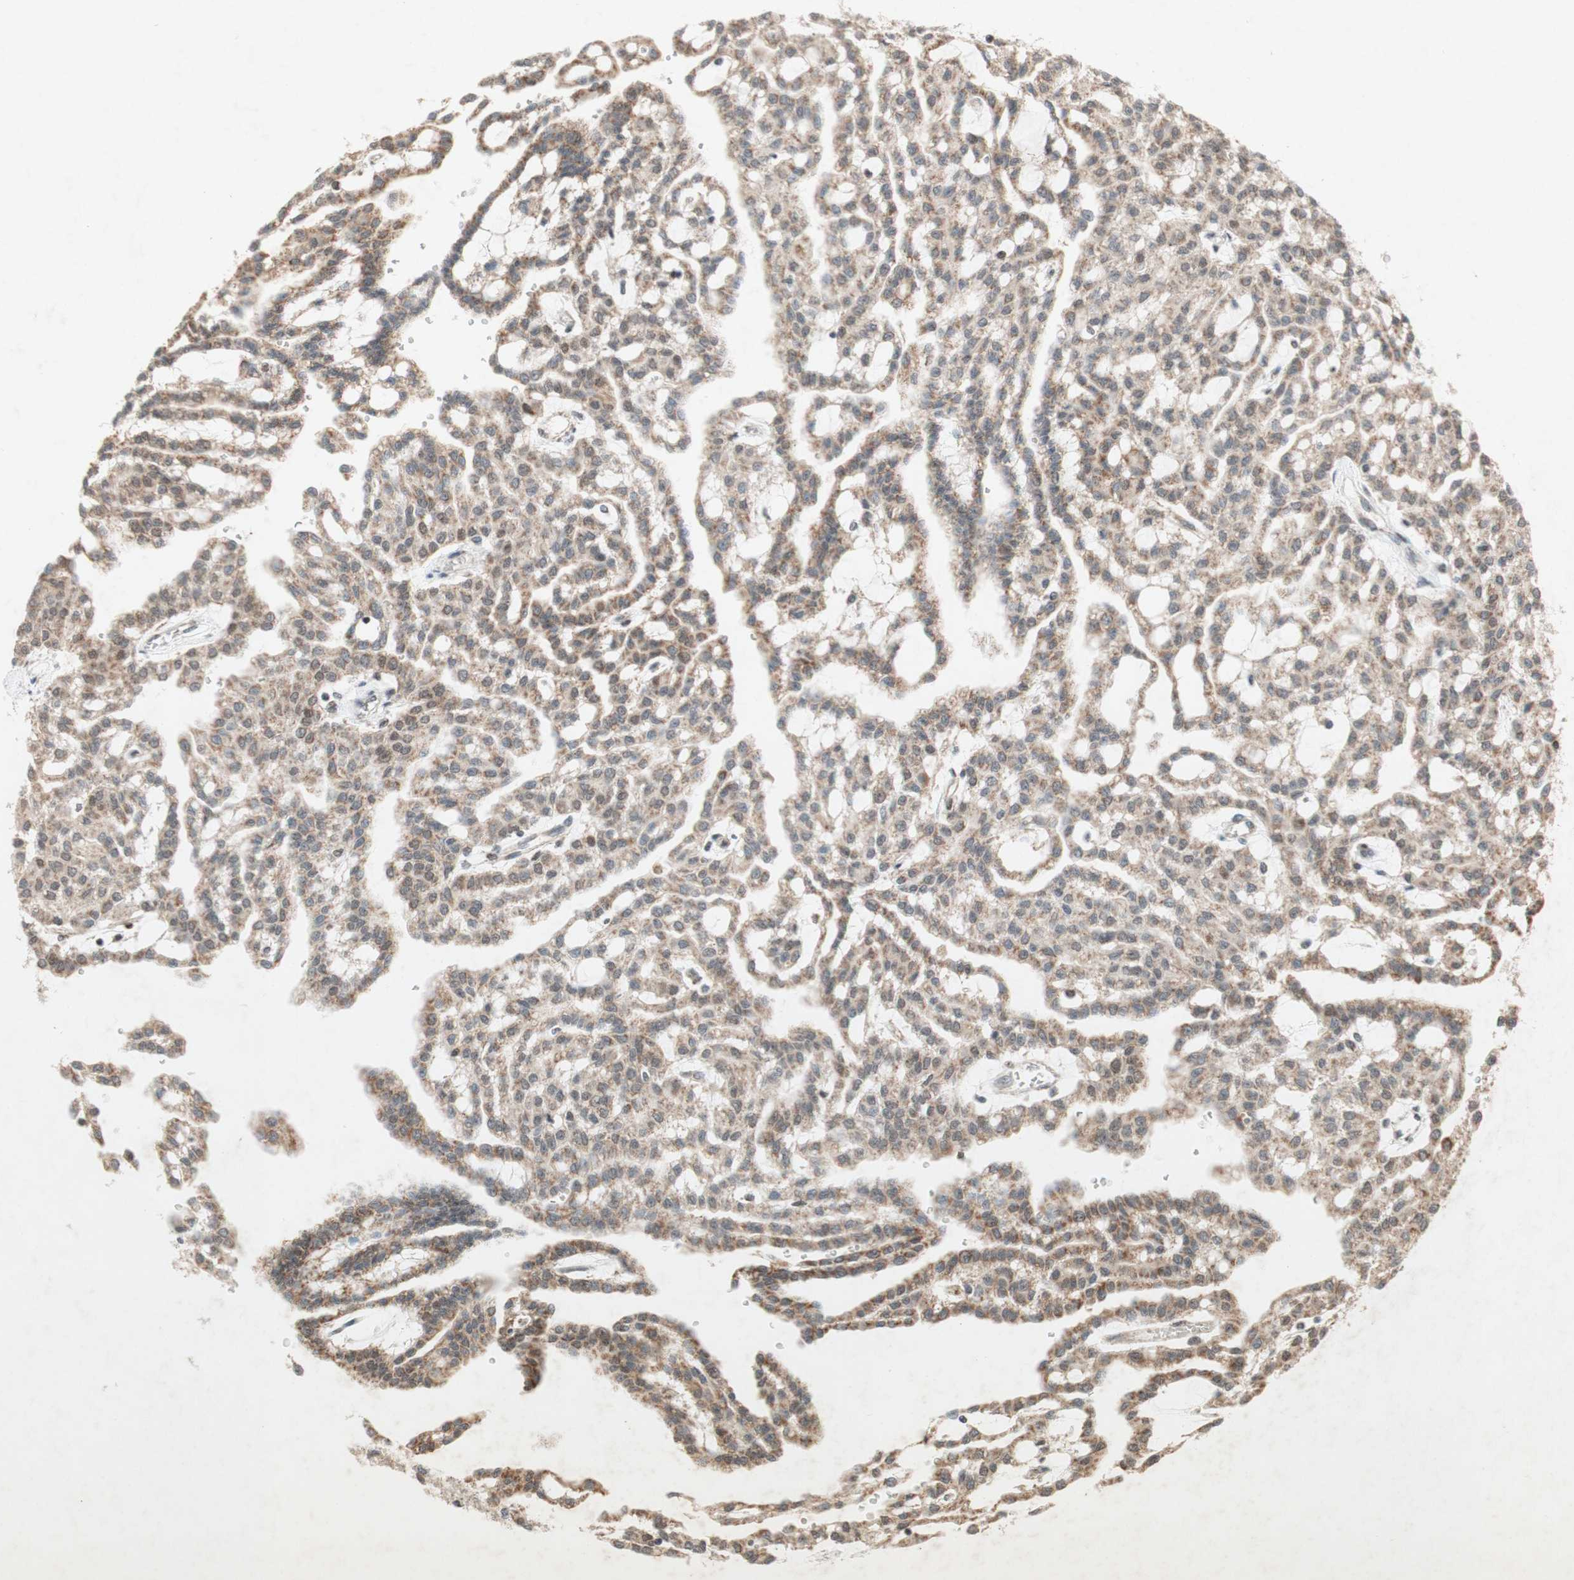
{"staining": {"intensity": "weak", "quantity": ">75%", "location": "cytoplasmic/membranous"}, "tissue": "renal cancer", "cell_type": "Tumor cells", "image_type": "cancer", "snomed": [{"axis": "morphology", "description": "Adenocarcinoma, NOS"}, {"axis": "topography", "description": "Kidney"}], "caption": "Protein analysis of renal adenocarcinoma tissue displays weak cytoplasmic/membranous staining in approximately >75% of tumor cells. The protein of interest is shown in brown color, while the nuclei are stained blue.", "gene": "DNMT3A", "patient": {"sex": "male", "age": 63}}